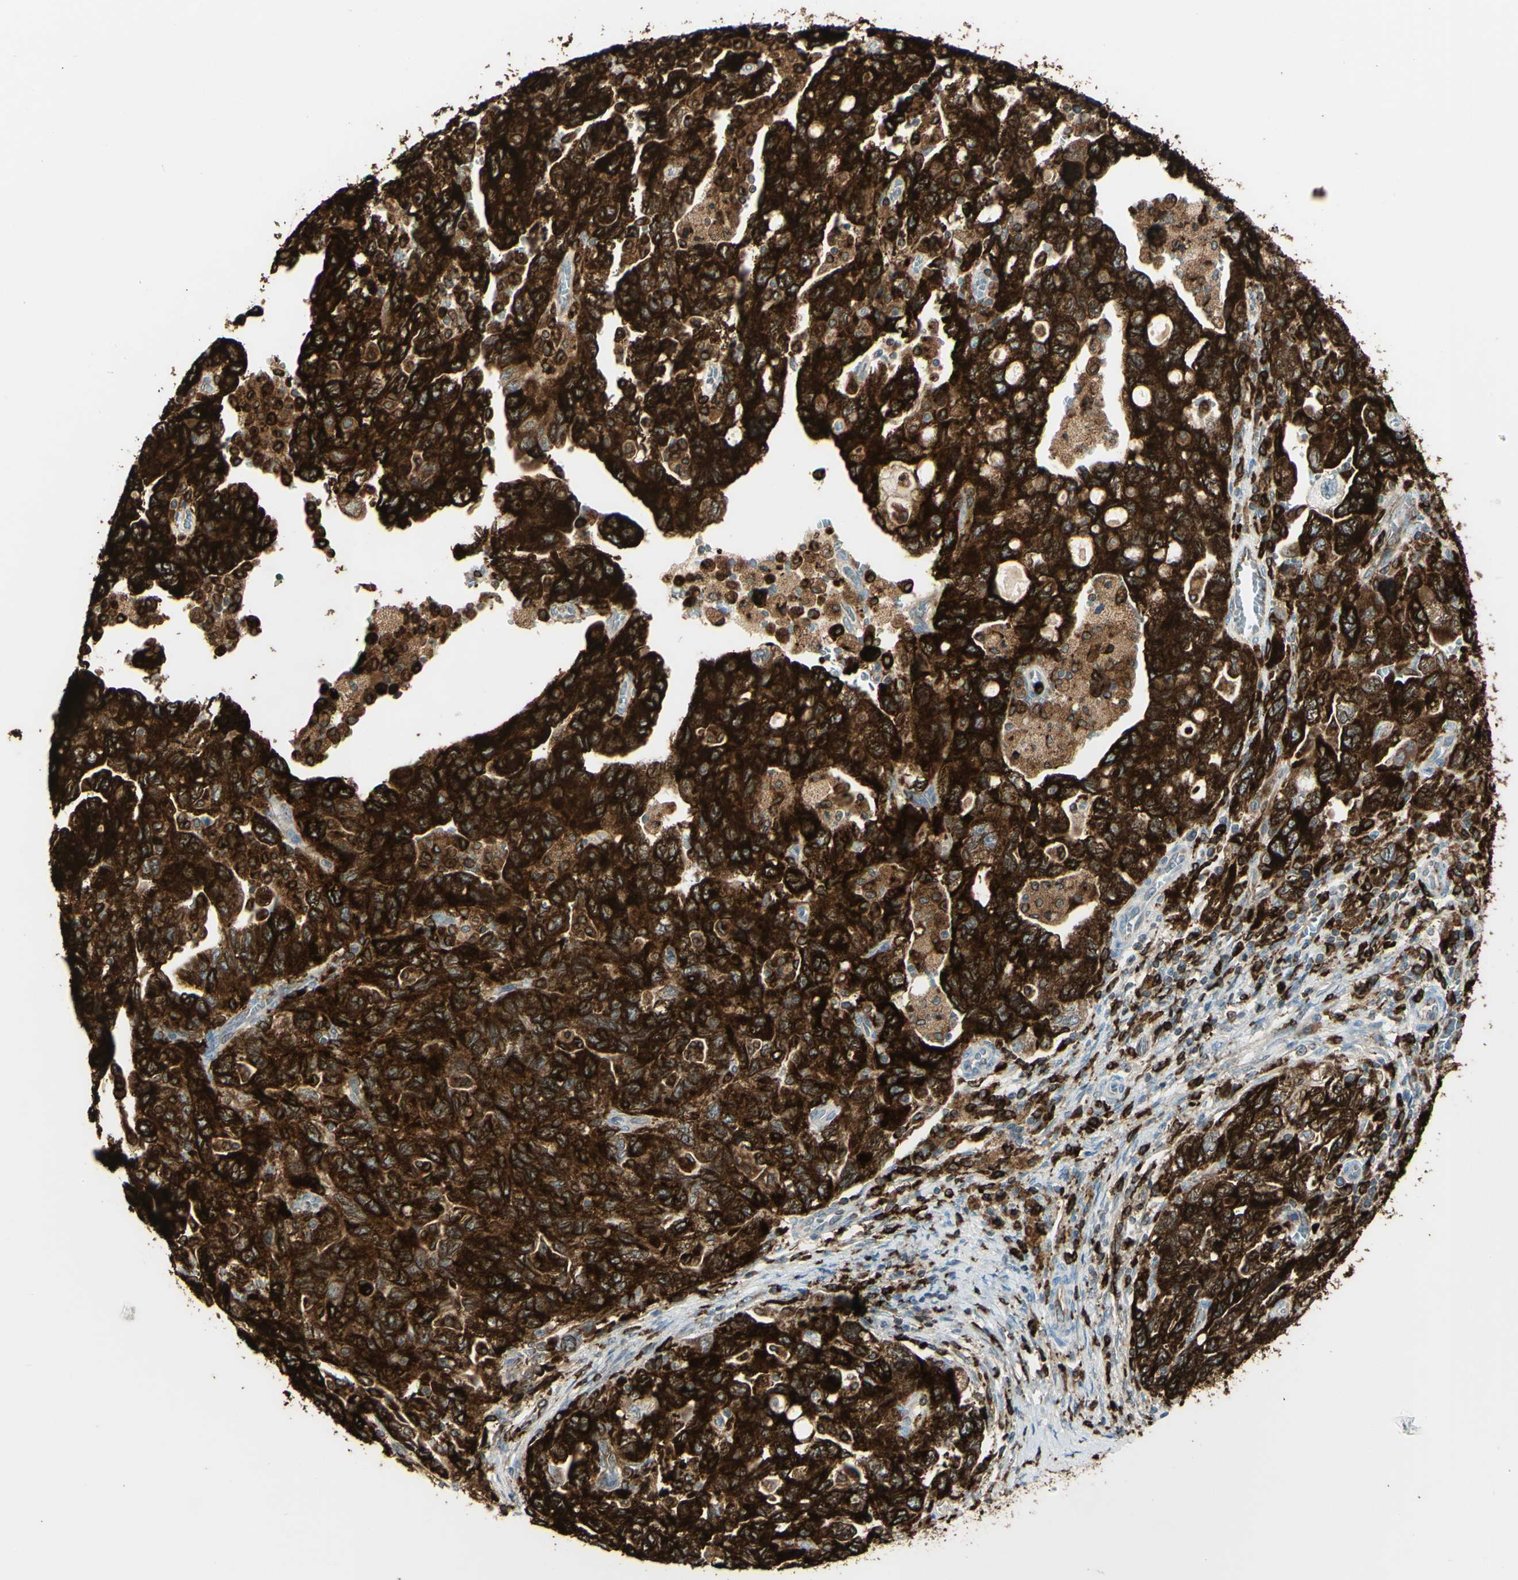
{"staining": {"intensity": "strong", "quantity": ">75%", "location": "cytoplasmic/membranous"}, "tissue": "ovarian cancer", "cell_type": "Tumor cells", "image_type": "cancer", "snomed": [{"axis": "morphology", "description": "Carcinoma, NOS"}, {"axis": "morphology", "description": "Cystadenocarcinoma, serous, NOS"}, {"axis": "topography", "description": "Ovary"}], "caption": "A brown stain highlights strong cytoplasmic/membranous positivity of a protein in human ovarian cancer (serous cystadenocarcinoma) tumor cells.", "gene": "CD74", "patient": {"sex": "female", "age": 69}}